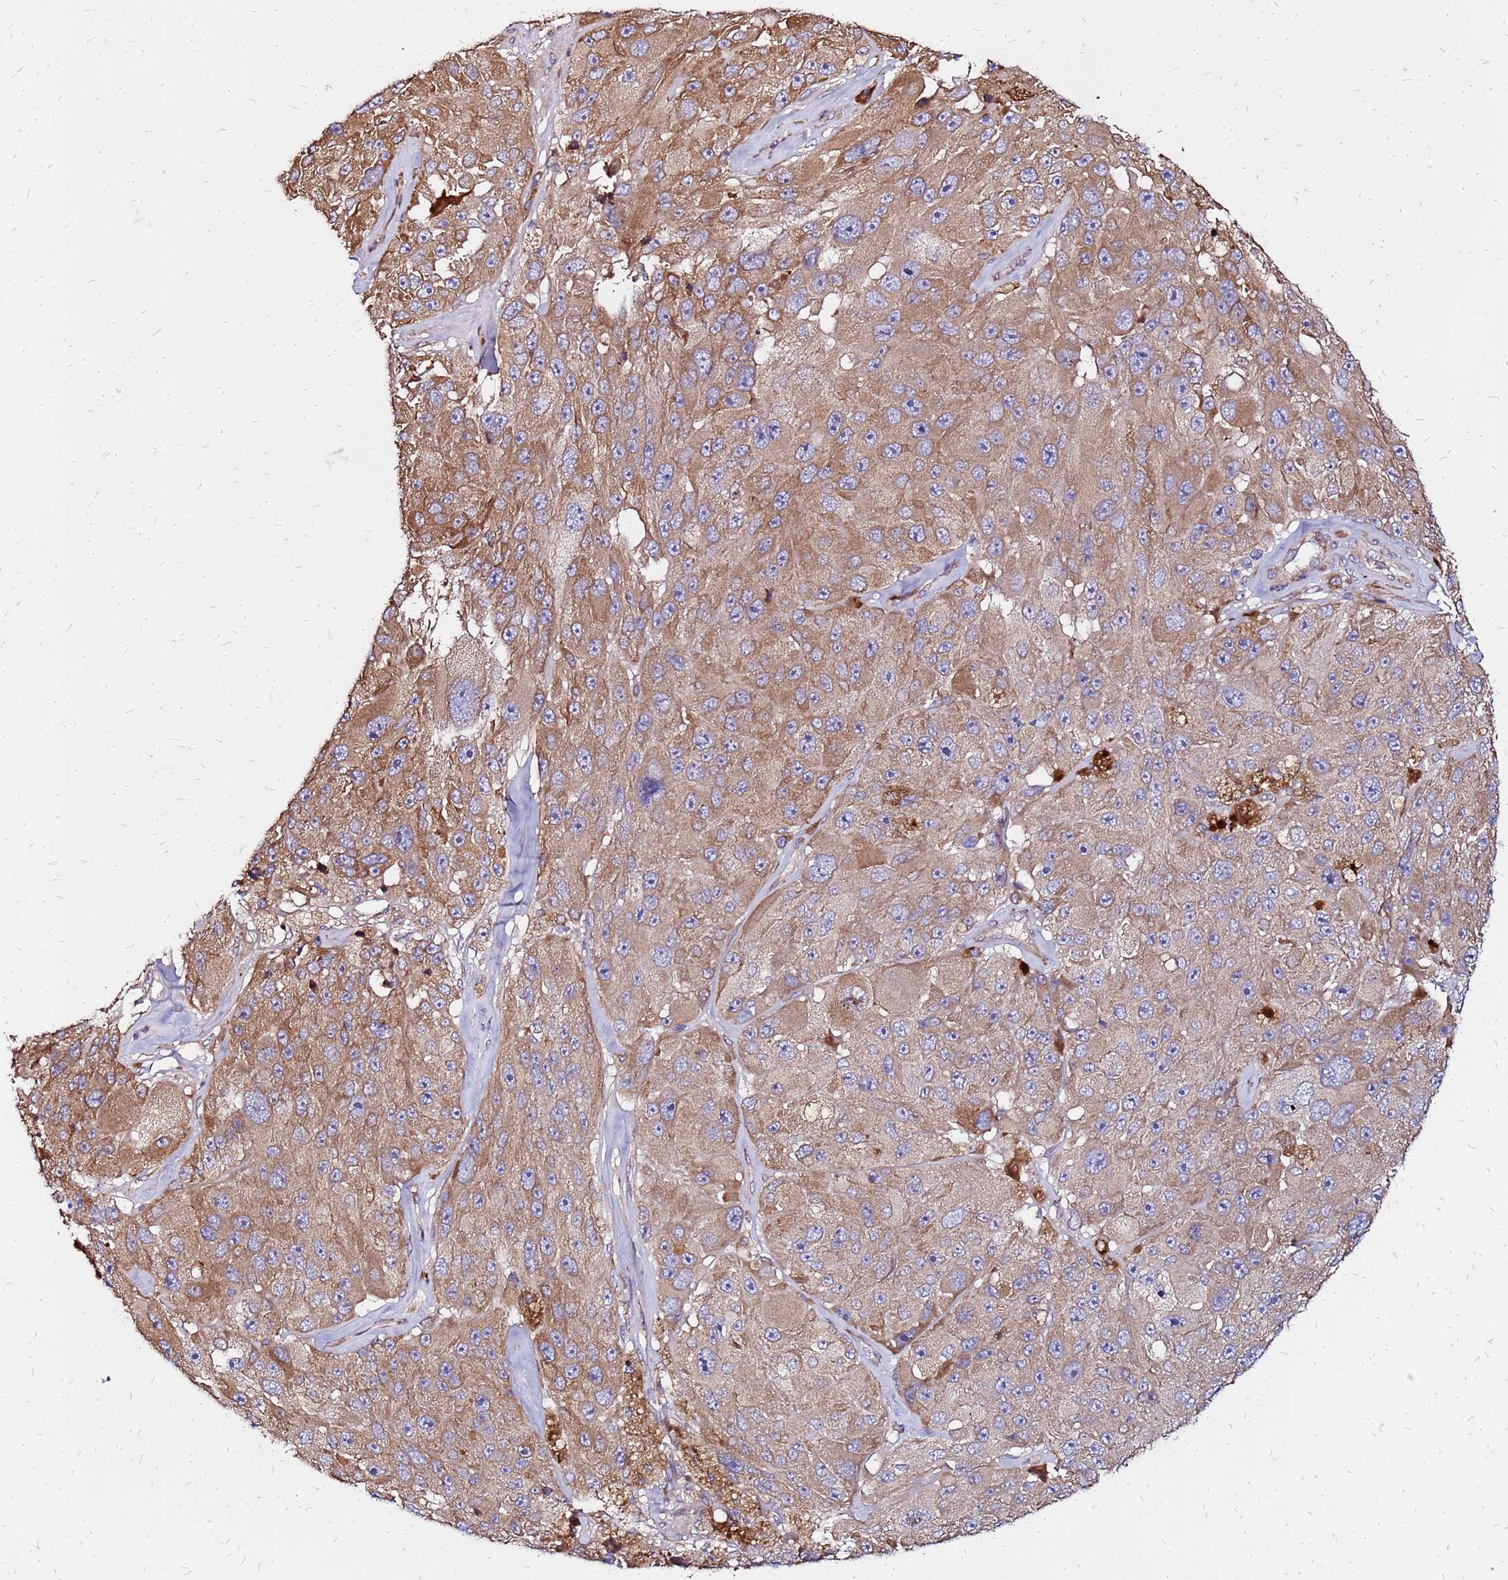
{"staining": {"intensity": "moderate", "quantity": ">75%", "location": "cytoplasmic/membranous"}, "tissue": "melanoma", "cell_type": "Tumor cells", "image_type": "cancer", "snomed": [{"axis": "morphology", "description": "Malignant melanoma, Metastatic site"}, {"axis": "topography", "description": "Lymph node"}], "caption": "Immunohistochemical staining of human melanoma reveals medium levels of moderate cytoplasmic/membranous protein staining in about >75% of tumor cells.", "gene": "VMO1", "patient": {"sex": "male", "age": 62}}